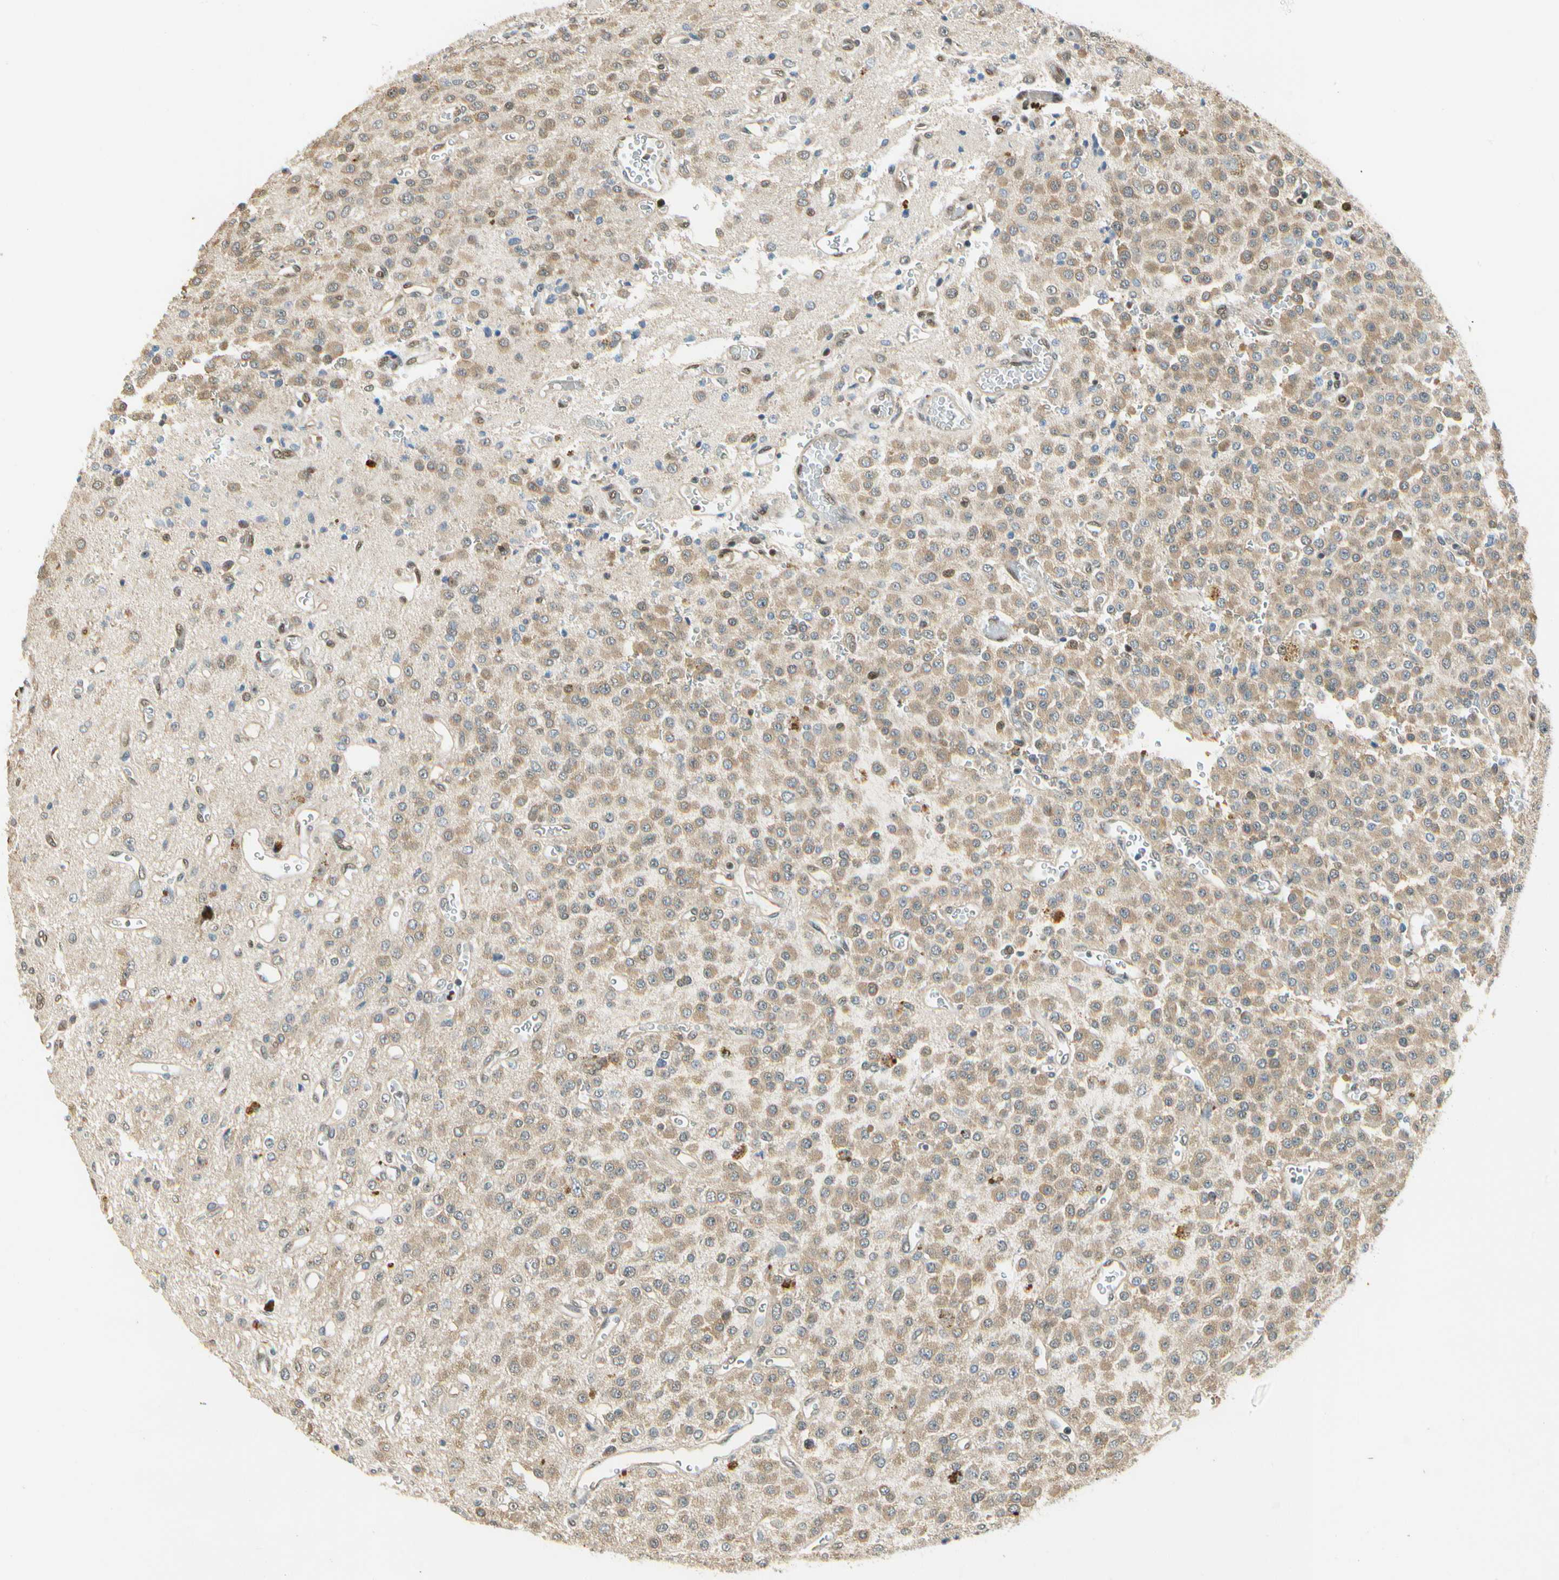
{"staining": {"intensity": "weak", "quantity": ">75%", "location": "cytoplasmic/membranous"}, "tissue": "glioma", "cell_type": "Tumor cells", "image_type": "cancer", "snomed": [{"axis": "morphology", "description": "Glioma, malignant, Low grade"}, {"axis": "topography", "description": "Brain"}], "caption": "Immunohistochemistry of glioma exhibits low levels of weak cytoplasmic/membranous staining in about >75% of tumor cells.", "gene": "EIF1AX", "patient": {"sex": "male", "age": 38}}